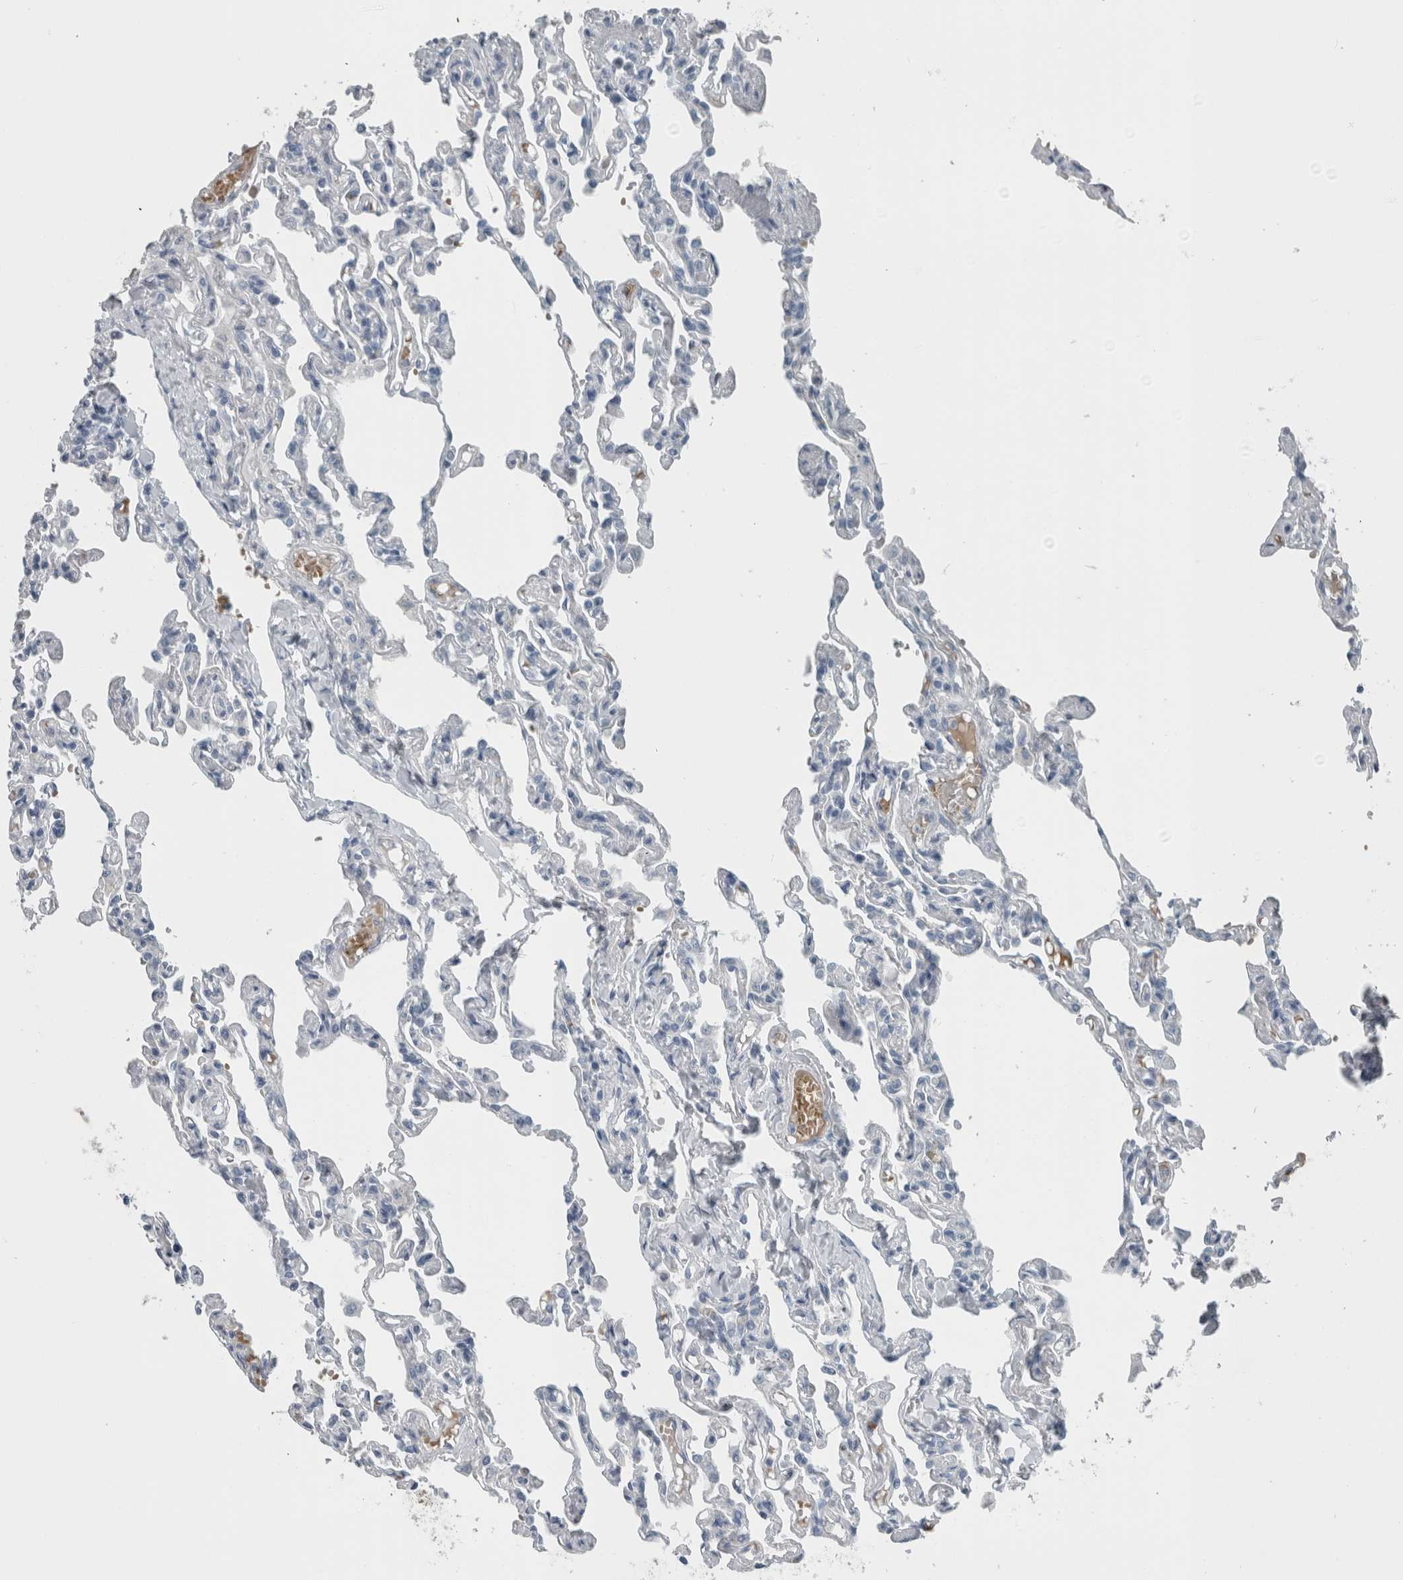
{"staining": {"intensity": "negative", "quantity": "none", "location": "none"}, "tissue": "lung", "cell_type": "Alveolar cells", "image_type": "normal", "snomed": [{"axis": "morphology", "description": "Normal tissue, NOS"}, {"axis": "topography", "description": "Lung"}], "caption": "This micrograph is of unremarkable lung stained with IHC to label a protein in brown with the nuclei are counter-stained blue. There is no expression in alveolar cells.", "gene": "SH3GL2", "patient": {"sex": "male", "age": 21}}